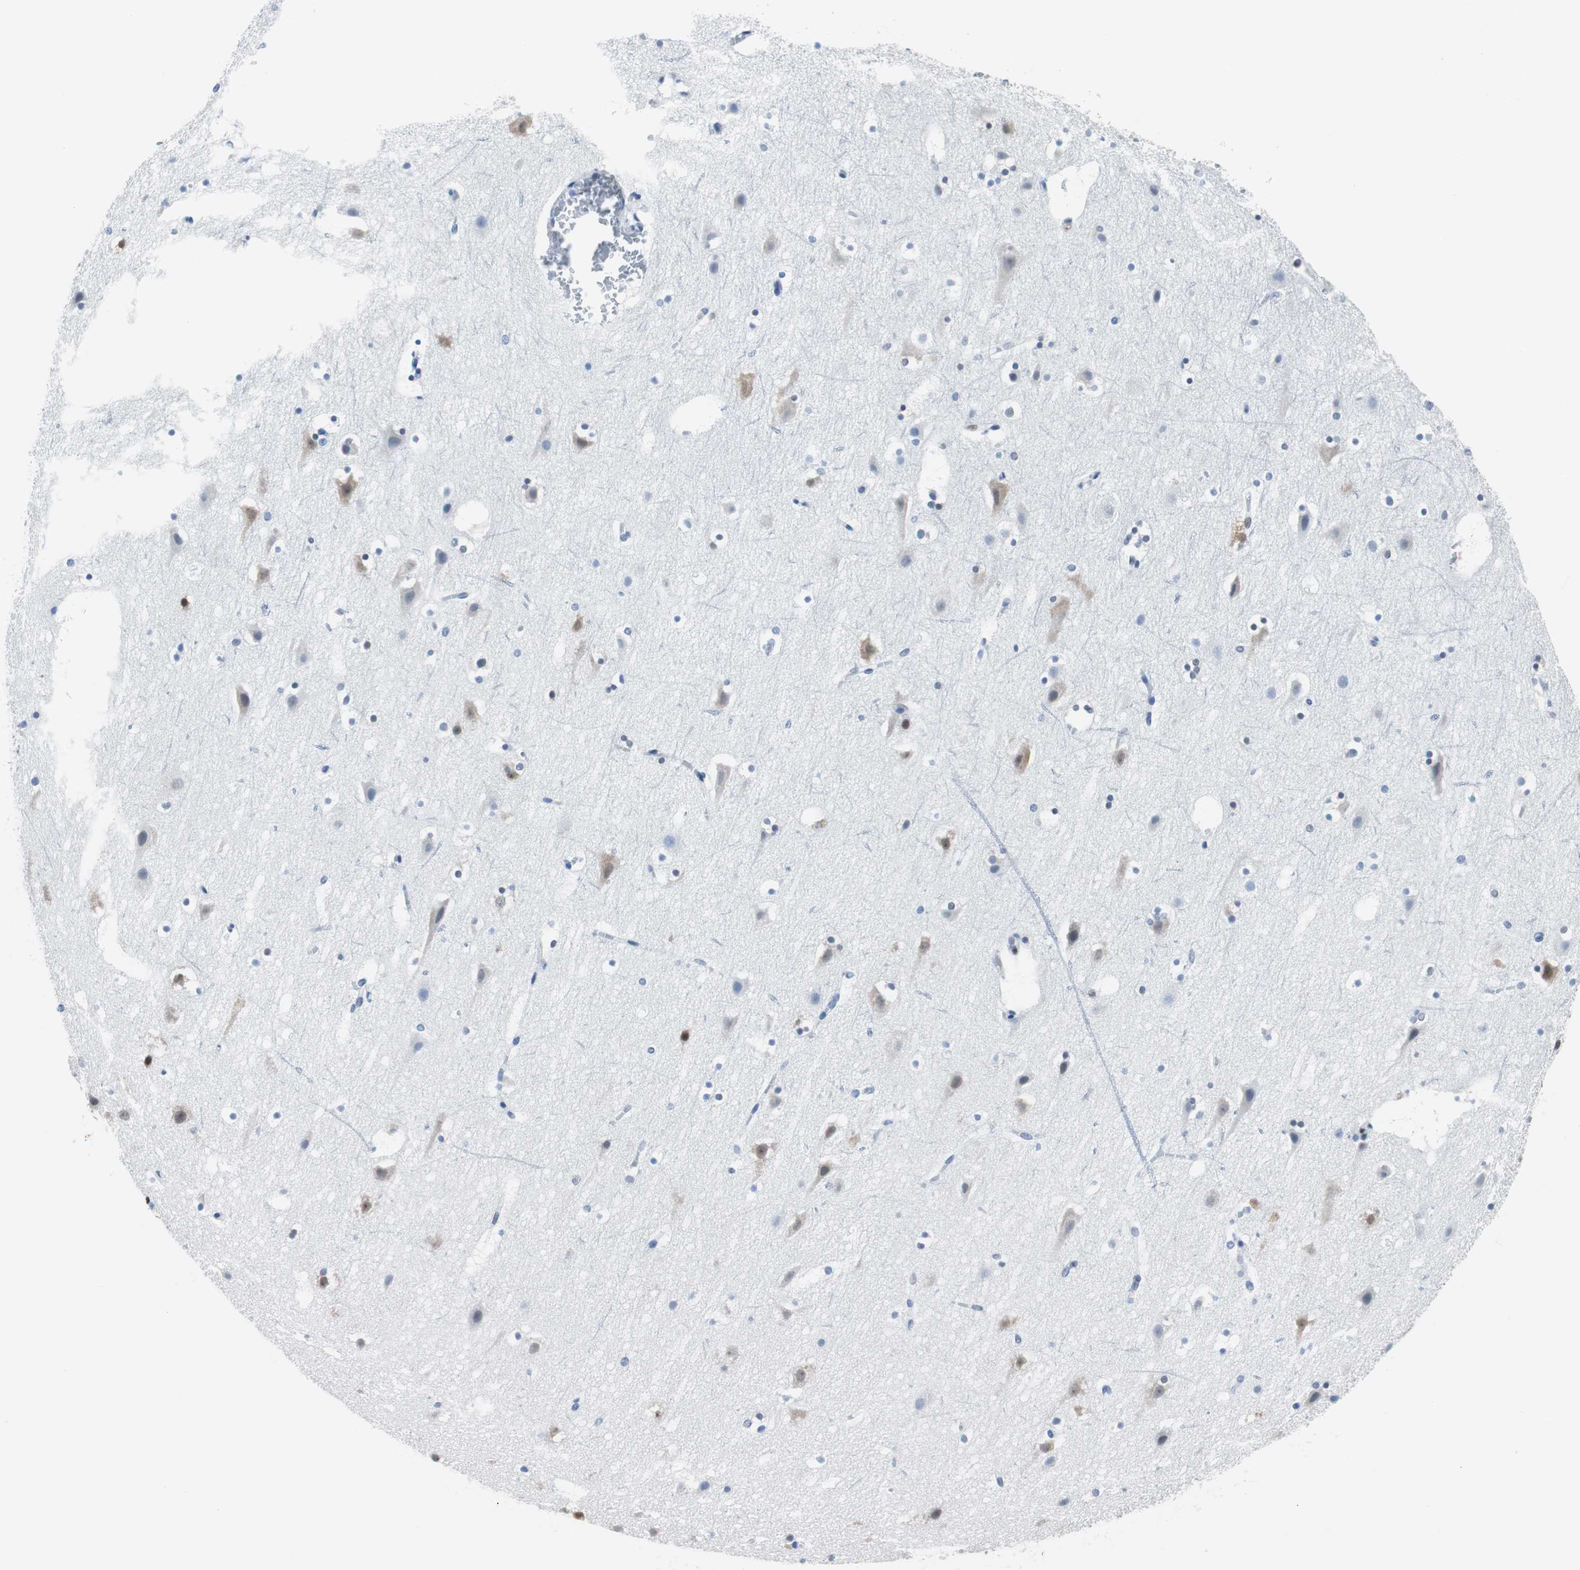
{"staining": {"intensity": "negative", "quantity": "none", "location": "none"}, "tissue": "cerebral cortex", "cell_type": "Endothelial cells", "image_type": "normal", "snomed": [{"axis": "morphology", "description": "Normal tissue, NOS"}, {"axis": "topography", "description": "Cerebral cortex"}], "caption": "The IHC micrograph has no significant expression in endothelial cells of cerebral cortex. The staining was performed using DAB (3,3'-diaminobenzidine) to visualize the protein expression in brown, while the nuclei were stained in blue with hematoxylin (Magnification: 20x).", "gene": "JUN", "patient": {"sex": "male", "age": 45}}